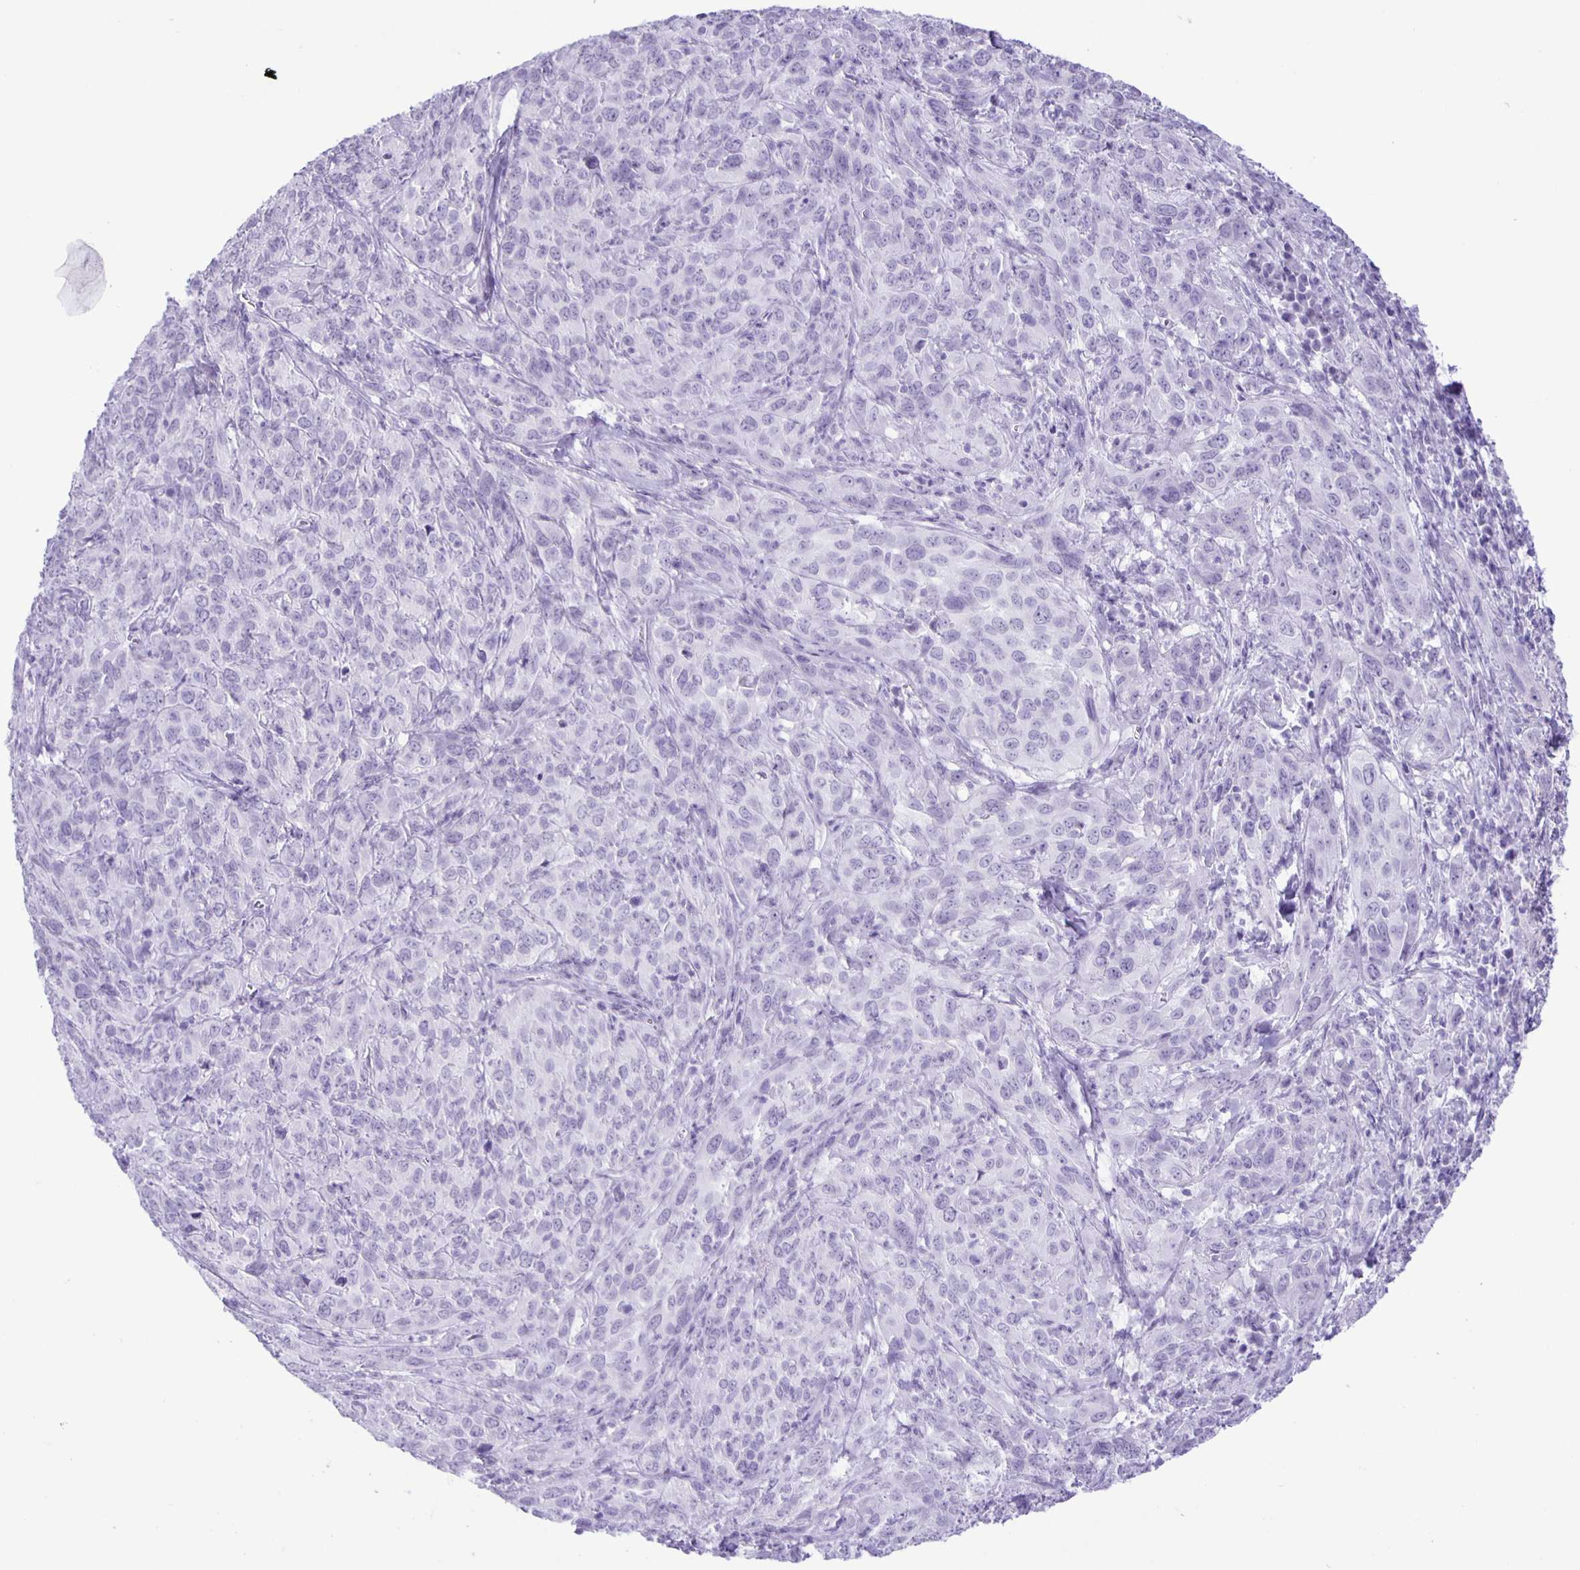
{"staining": {"intensity": "negative", "quantity": "none", "location": "none"}, "tissue": "cervical cancer", "cell_type": "Tumor cells", "image_type": "cancer", "snomed": [{"axis": "morphology", "description": "Squamous cell carcinoma, NOS"}, {"axis": "topography", "description": "Cervix"}], "caption": "A high-resolution histopathology image shows immunohistochemistry (IHC) staining of cervical squamous cell carcinoma, which shows no significant positivity in tumor cells.", "gene": "EZHIP", "patient": {"sex": "female", "age": 51}}